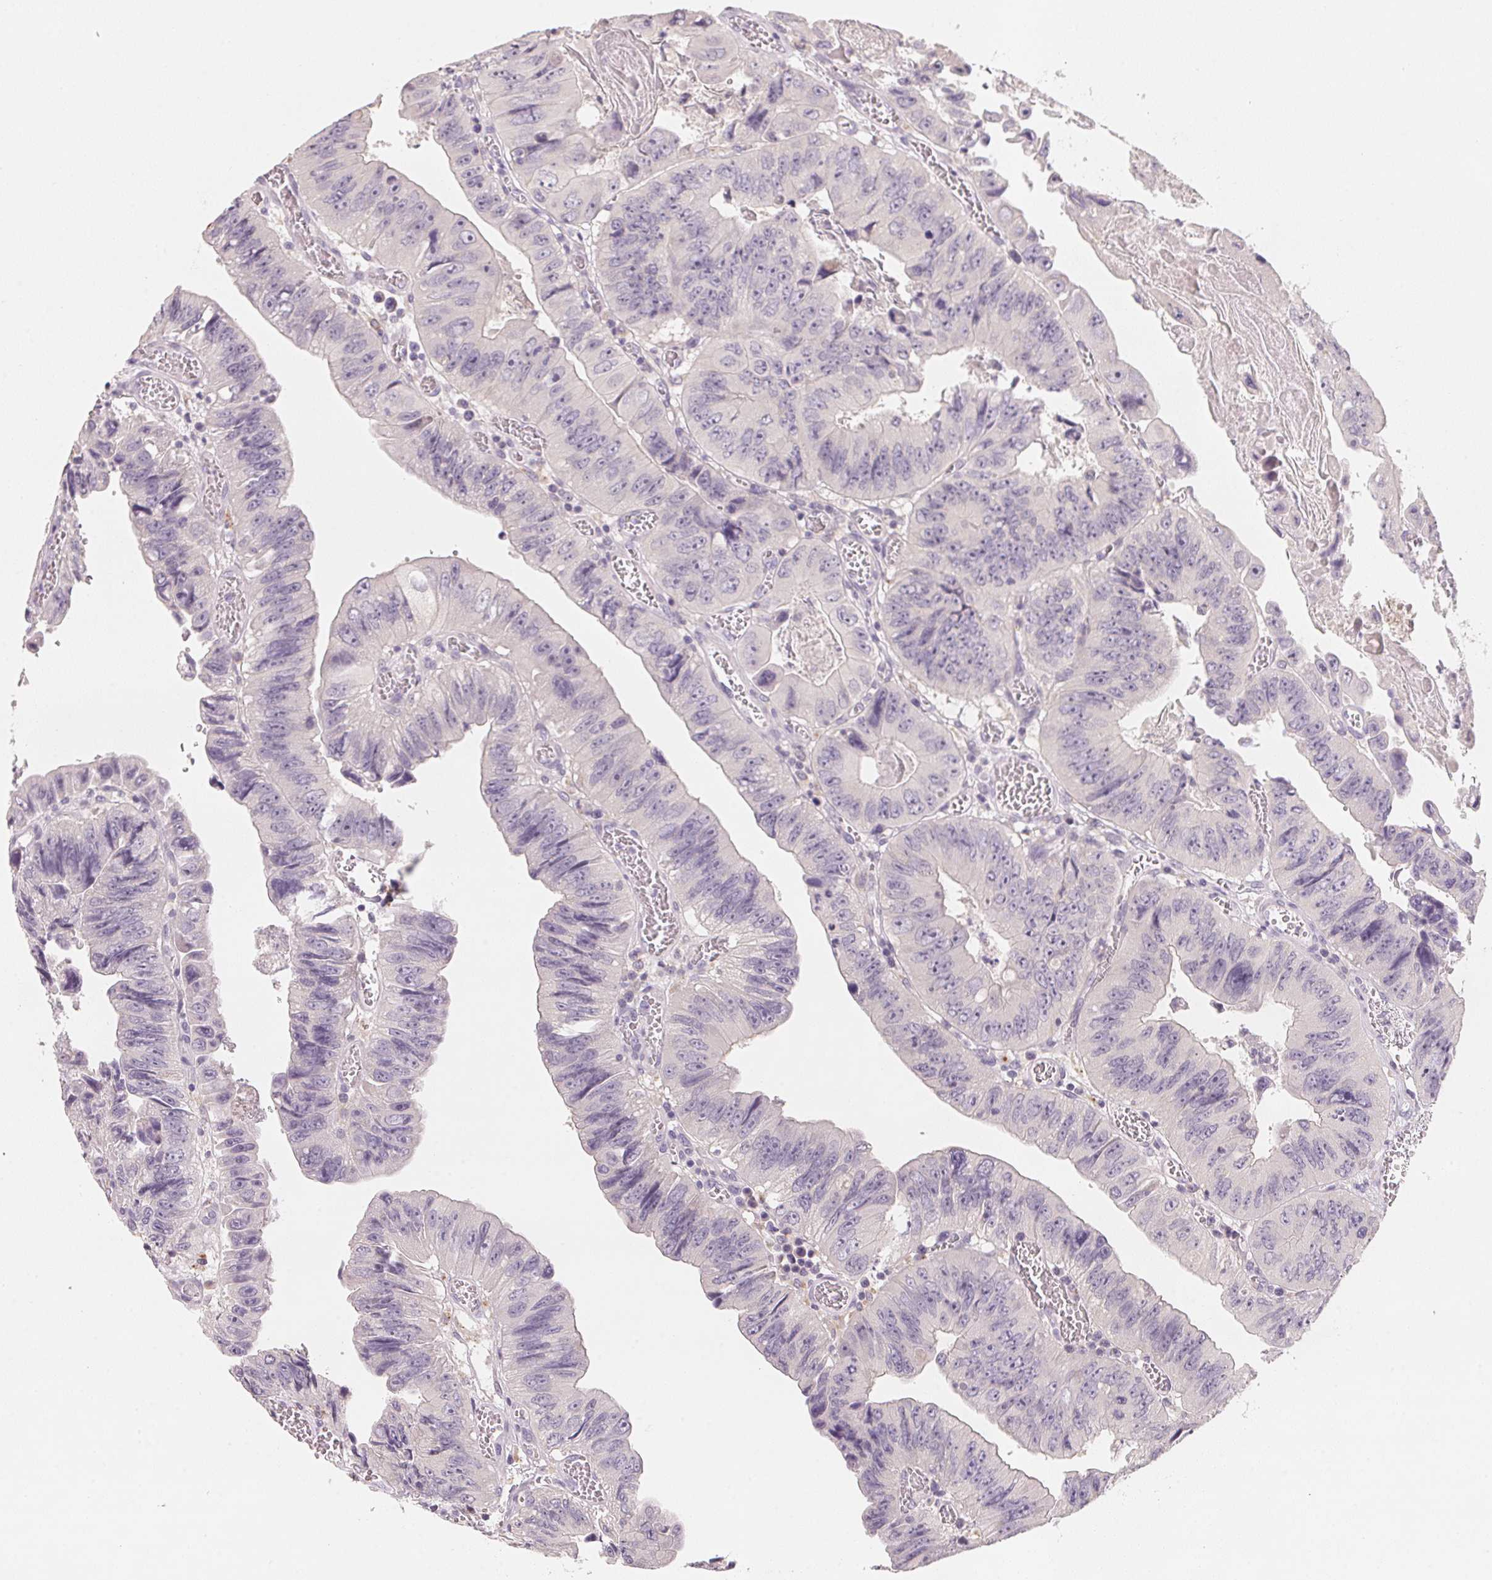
{"staining": {"intensity": "negative", "quantity": "none", "location": "none"}, "tissue": "colorectal cancer", "cell_type": "Tumor cells", "image_type": "cancer", "snomed": [{"axis": "morphology", "description": "Adenocarcinoma, NOS"}, {"axis": "topography", "description": "Colon"}], "caption": "Histopathology image shows no significant protein expression in tumor cells of colorectal cancer (adenocarcinoma).", "gene": "TREH", "patient": {"sex": "female", "age": 84}}